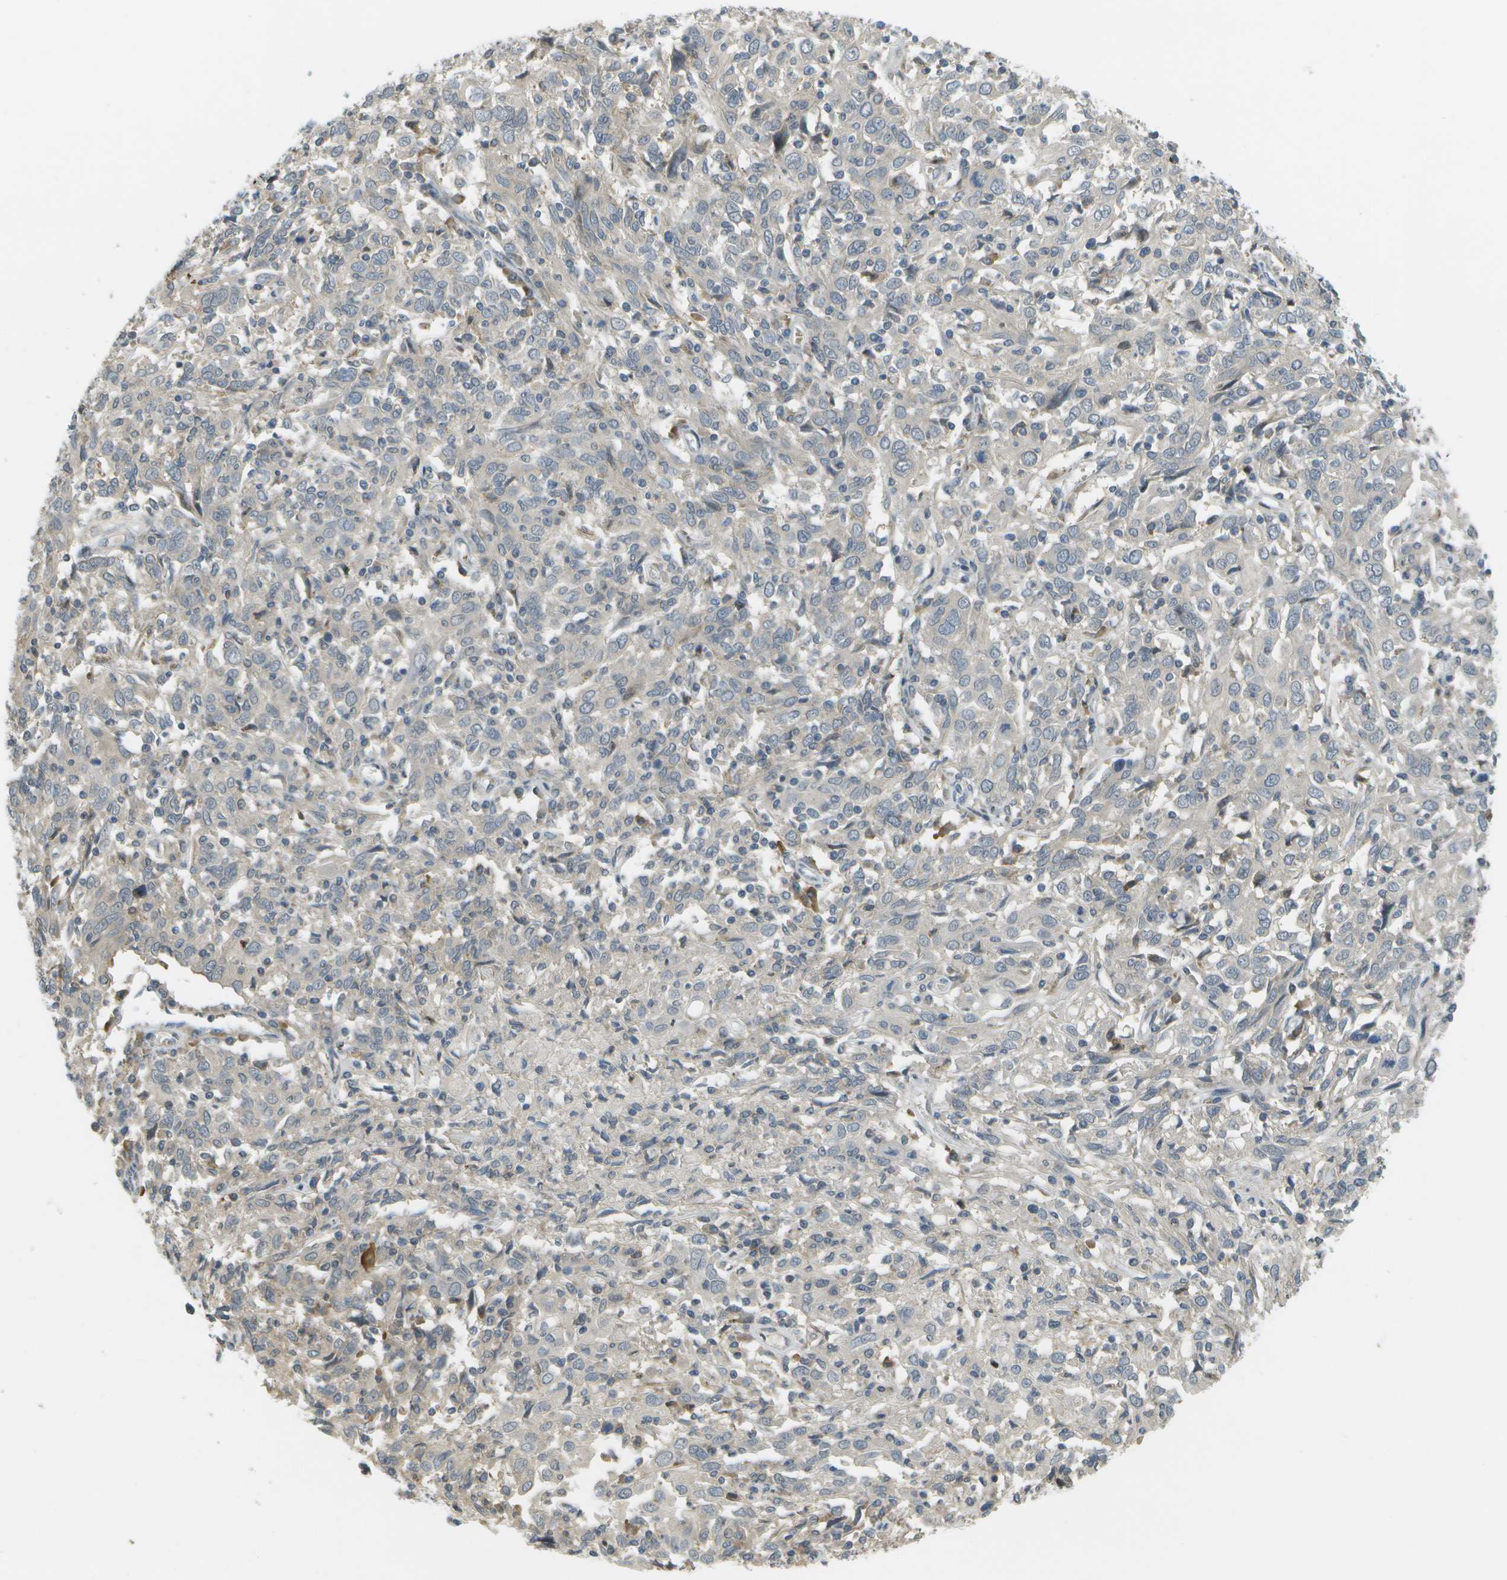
{"staining": {"intensity": "negative", "quantity": "none", "location": "none"}, "tissue": "cervical cancer", "cell_type": "Tumor cells", "image_type": "cancer", "snomed": [{"axis": "morphology", "description": "Squamous cell carcinoma, NOS"}, {"axis": "topography", "description": "Cervix"}], "caption": "Immunohistochemical staining of human cervical cancer shows no significant staining in tumor cells. (DAB (3,3'-diaminobenzidine) IHC visualized using brightfield microscopy, high magnification).", "gene": "WNK2", "patient": {"sex": "female", "age": 46}}